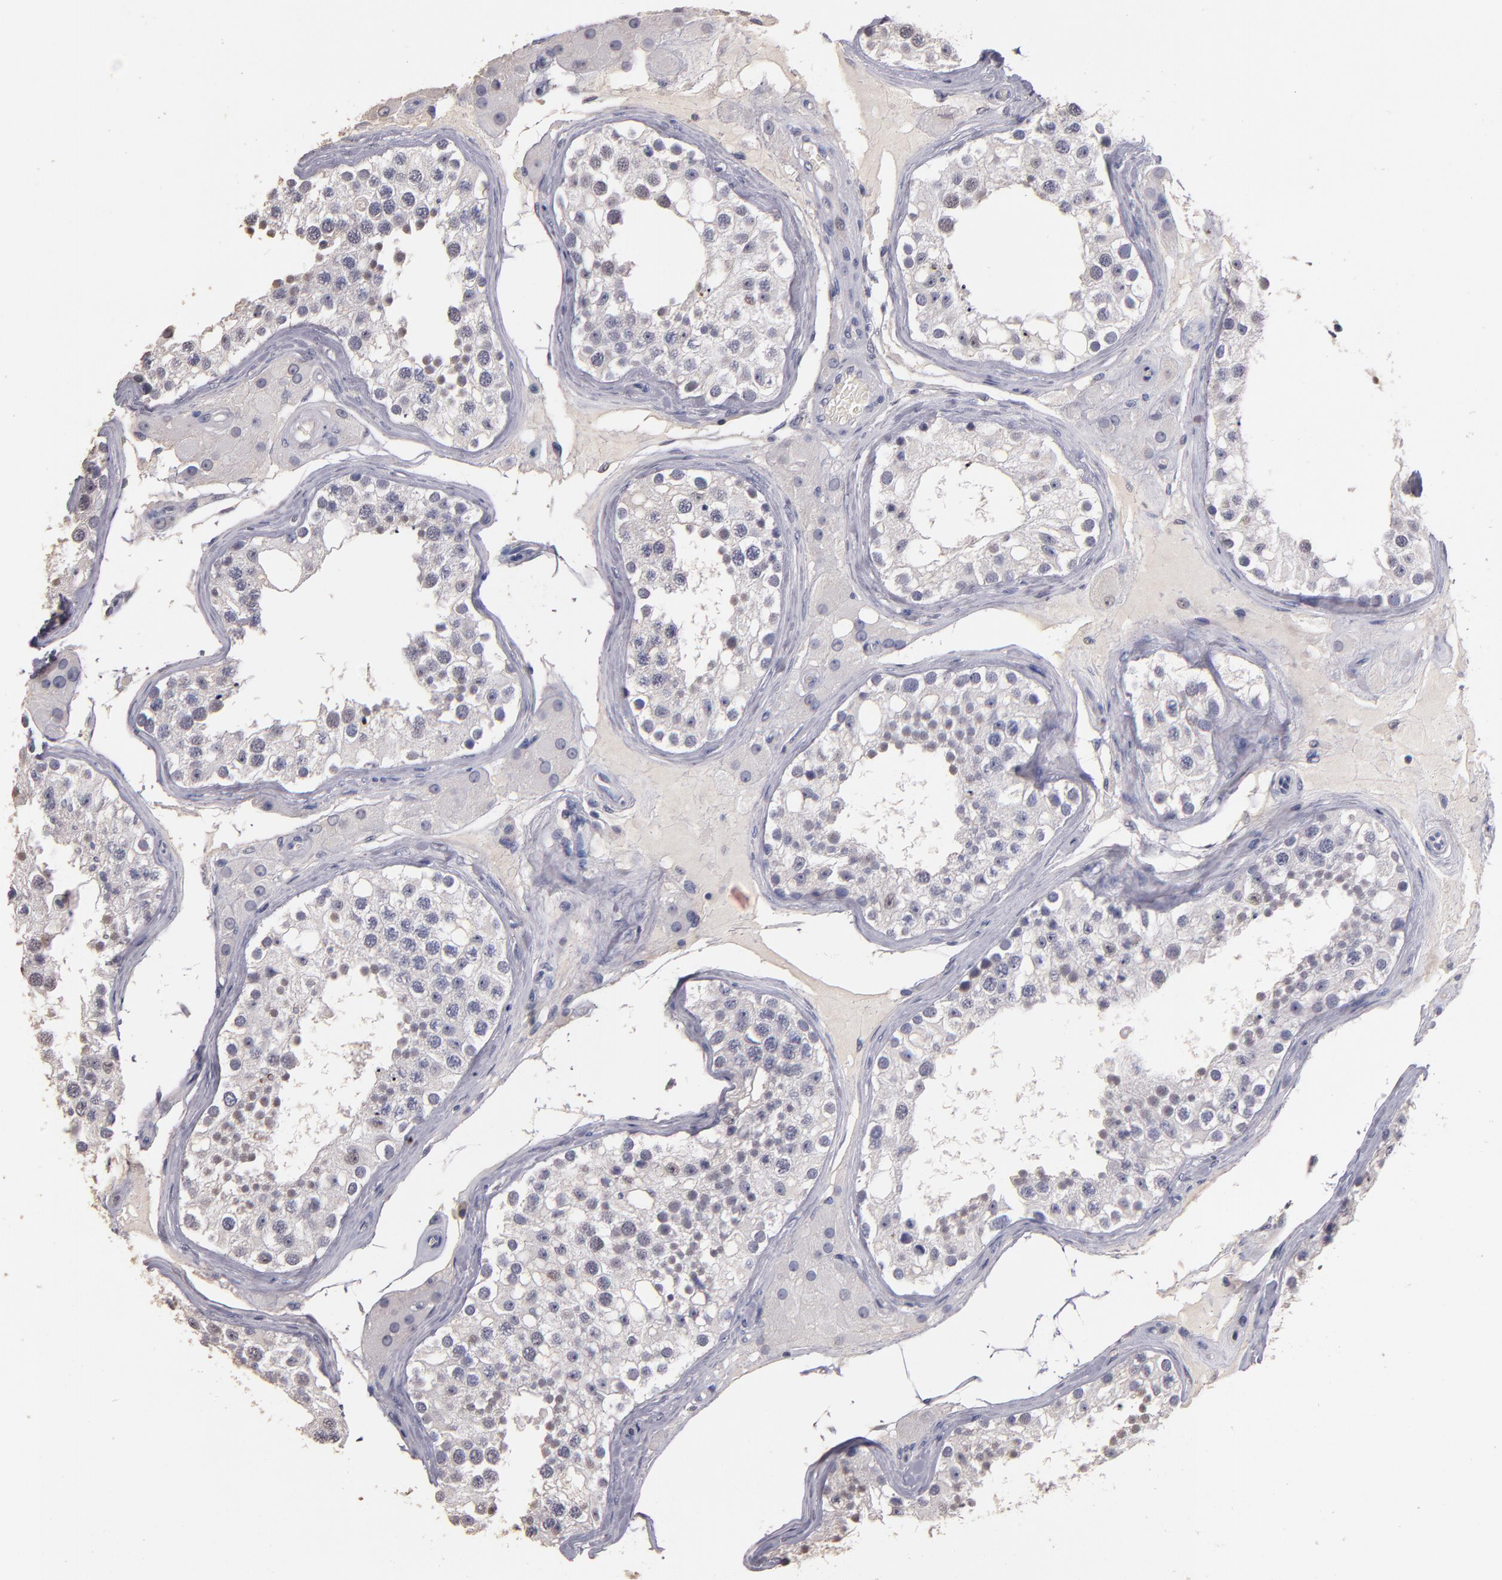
{"staining": {"intensity": "weak", "quantity": "<25%", "location": "nuclear"}, "tissue": "testis", "cell_type": "Cells in seminiferous ducts", "image_type": "normal", "snomed": [{"axis": "morphology", "description": "Normal tissue, NOS"}, {"axis": "topography", "description": "Testis"}], "caption": "Testis stained for a protein using immunohistochemistry exhibits no expression cells in seminiferous ducts.", "gene": "SOX10", "patient": {"sex": "male", "age": 68}}